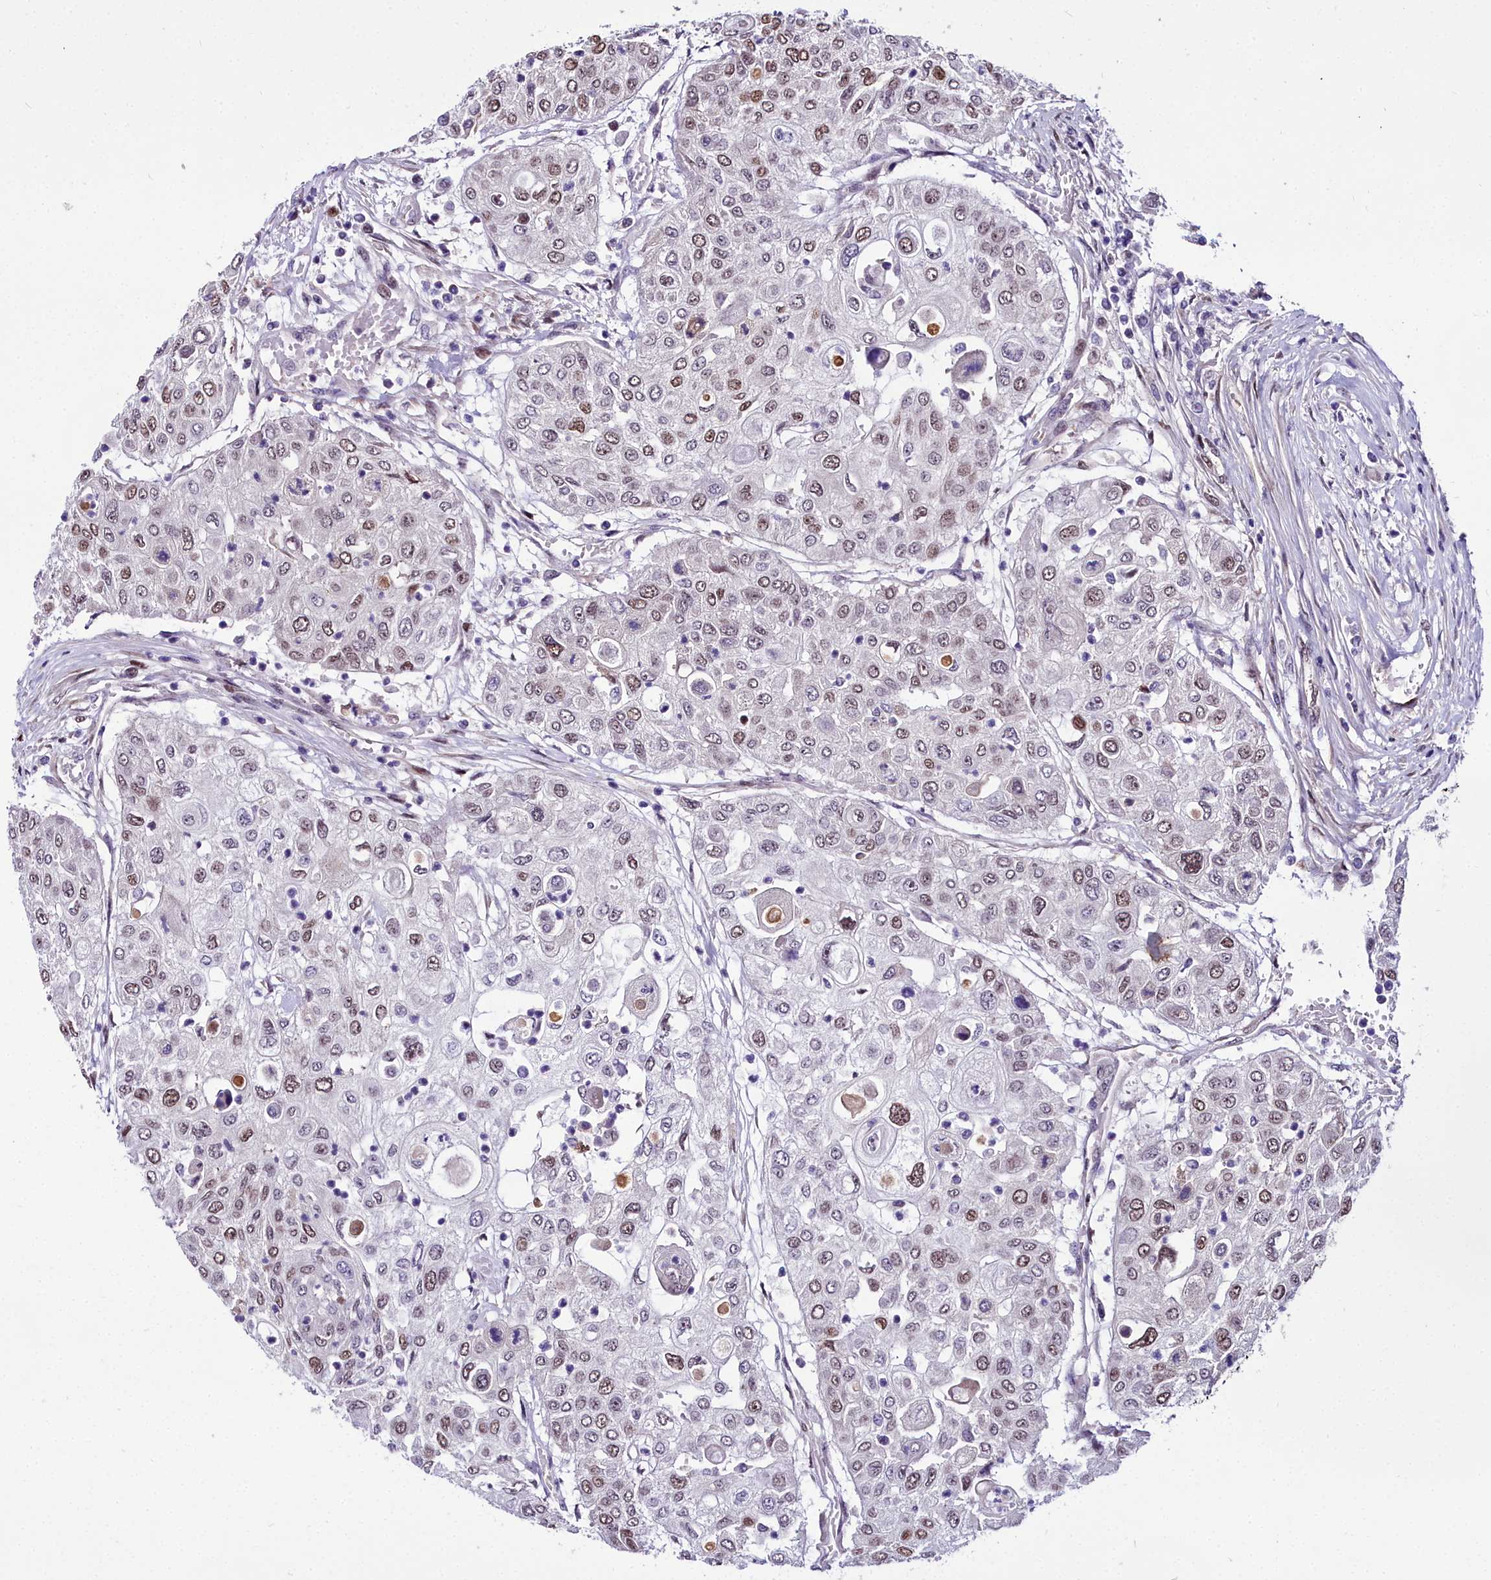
{"staining": {"intensity": "moderate", "quantity": "25%-75%", "location": "nuclear"}, "tissue": "urothelial cancer", "cell_type": "Tumor cells", "image_type": "cancer", "snomed": [{"axis": "morphology", "description": "Urothelial carcinoma, High grade"}, {"axis": "topography", "description": "Urinary bladder"}], "caption": "An image showing moderate nuclear staining in approximately 25%-75% of tumor cells in urothelial cancer, as visualized by brown immunohistochemical staining.", "gene": "TRIML2", "patient": {"sex": "female", "age": 79}}